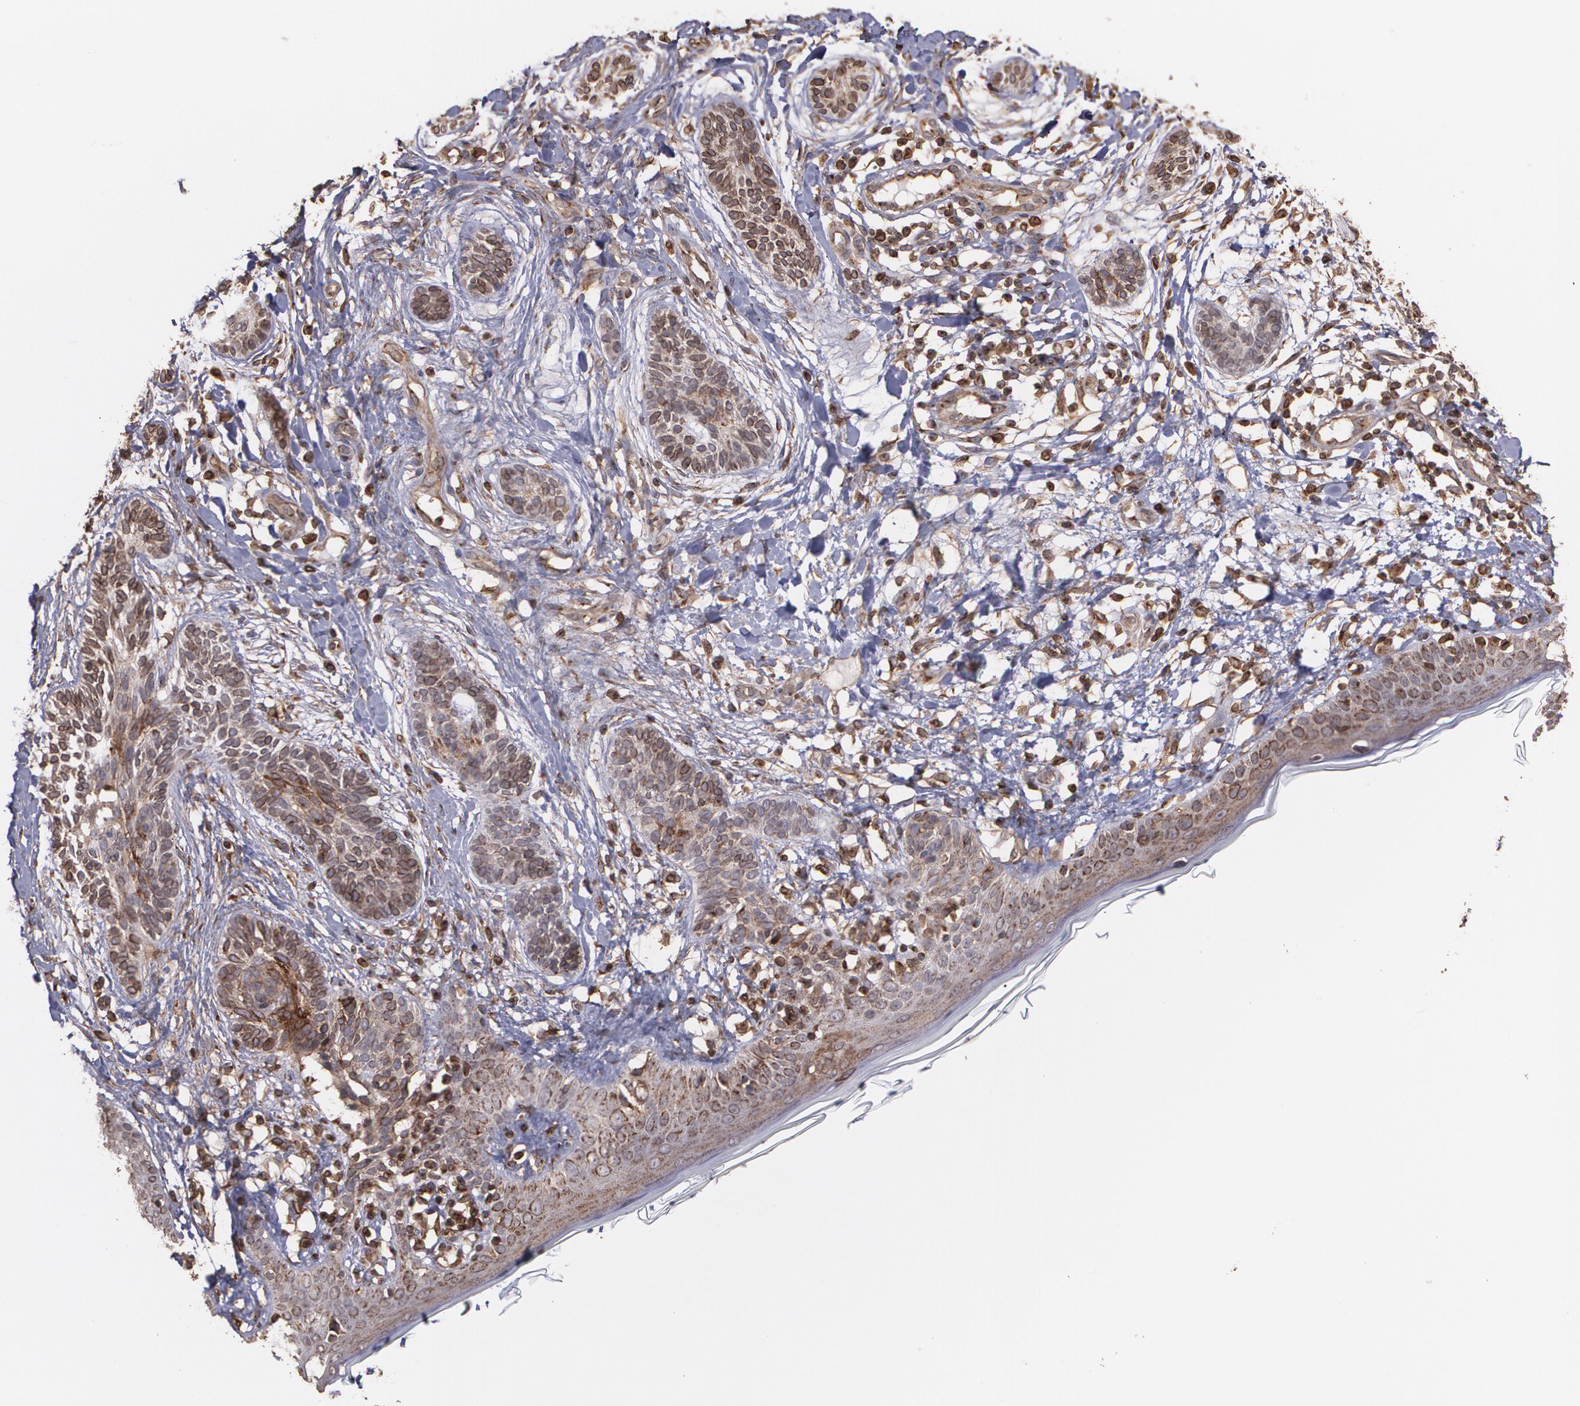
{"staining": {"intensity": "moderate", "quantity": "25%-75%", "location": "cytoplasmic/membranous"}, "tissue": "skin cancer", "cell_type": "Tumor cells", "image_type": "cancer", "snomed": [{"axis": "morphology", "description": "Normal tissue, NOS"}, {"axis": "morphology", "description": "Basal cell carcinoma"}, {"axis": "topography", "description": "Skin"}], "caption": "Protein expression analysis of human basal cell carcinoma (skin) reveals moderate cytoplasmic/membranous expression in about 25%-75% of tumor cells.", "gene": "TRIP11", "patient": {"sex": "male", "age": 63}}